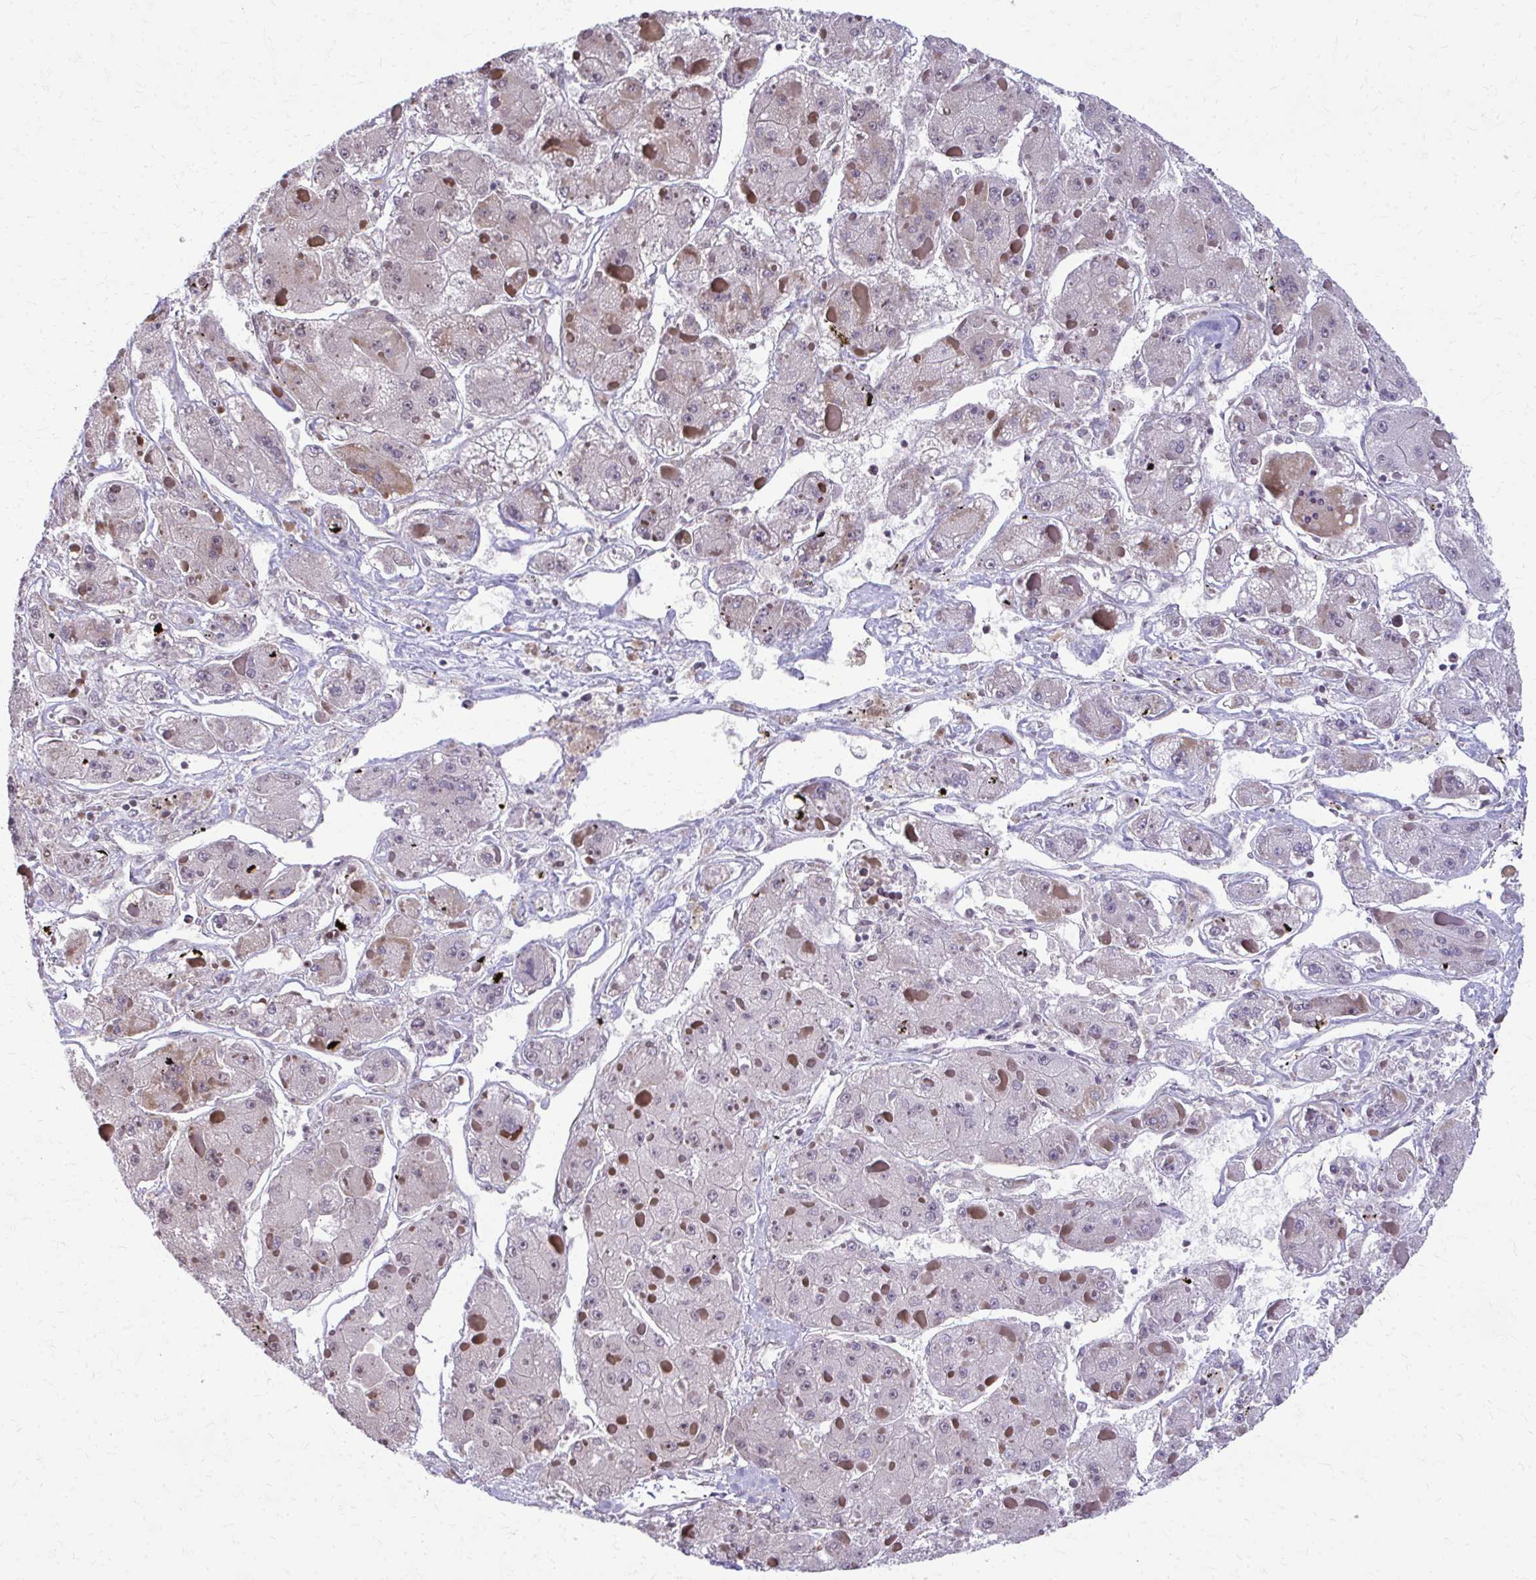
{"staining": {"intensity": "negative", "quantity": "none", "location": "none"}, "tissue": "liver cancer", "cell_type": "Tumor cells", "image_type": "cancer", "snomed": [{"axis": "morphology", "description": "Carcinoma, Hepatocellular, NOS"}, {"axis": "topography", "description": "Liver"}], "caption": "Tumor cells are negative for brown protein staining in liver hepatocellular carcinoma.", "gene": "MAF1", "patient": {"sex": "female", "age": 73}}